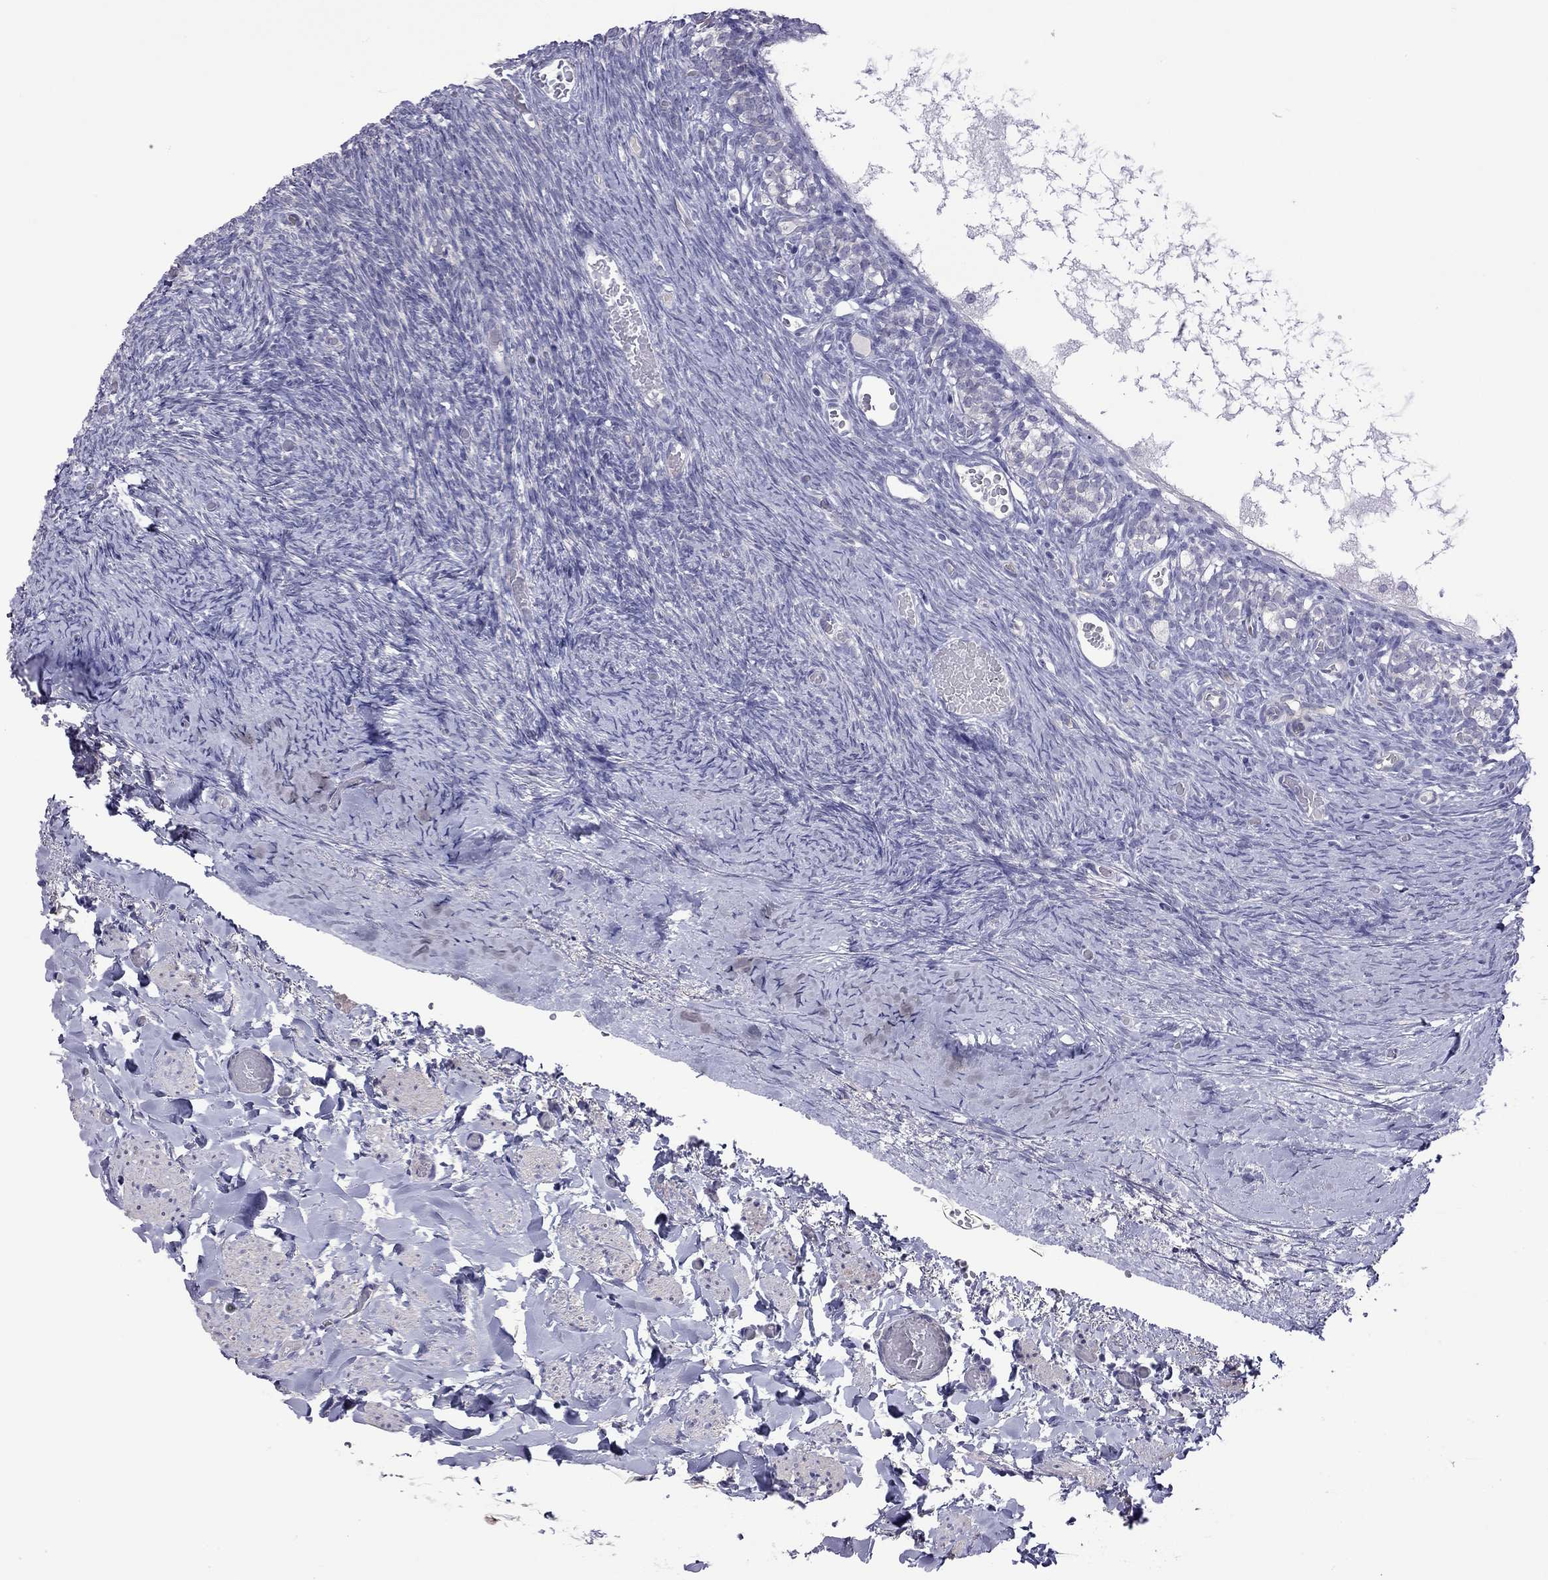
{"staining": {"intensity": "negative", "quantity": "none", "location": "none"}, "tissue": "ovary", "cell_type": "Follicle cells", "image_type": "normal", "snomed": [{"axis": "morphology", "description": "Normal tissue, NOS"}, {"axis": "topography", "description": "Ovary"}], "caption": "DAB immunohistochemical staining of normal human ovary shows no significant staining in follicle cells.", "gene": "FEZ1", "patient": {"sex": "female", "age": 39}}